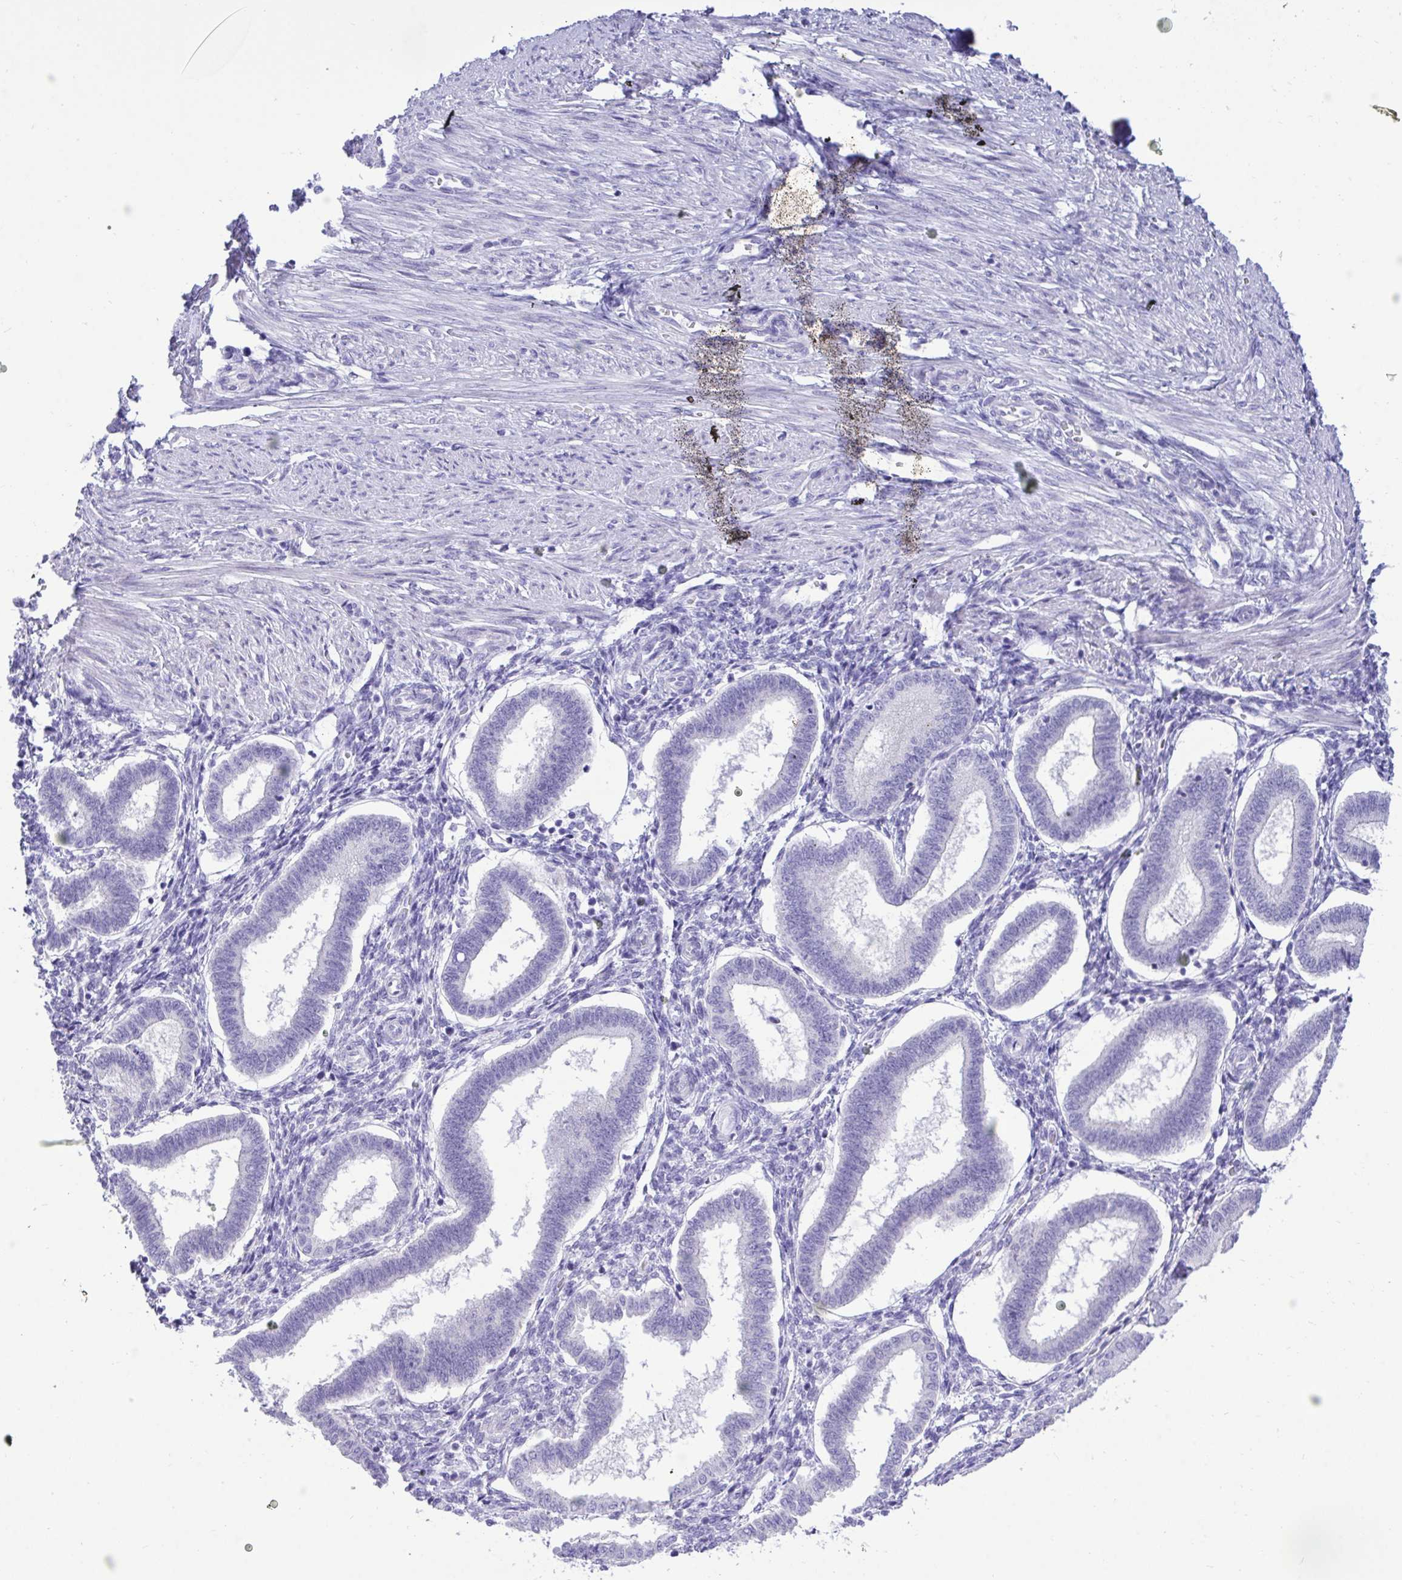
{"staining": {"intensity": "negative", "quantity": "none", "location": "none"}, "tissue": "endometrium", "cell_type": "Cells in endometrial stroma", "image_type": "normal", "snomed": [{"axis": "morphology", "description": "Normal tissue, NOS"}, {"axis": "topography", "description": "Endometrium"}], "caption": "The histopathology image exhibits no significant staining in cells in endometrial stroma of endometrium. (DAB IHC with hematoxylin counter stain).", "gene": "TMCO5A", "patient": {"sex": "female", "age": 24}}